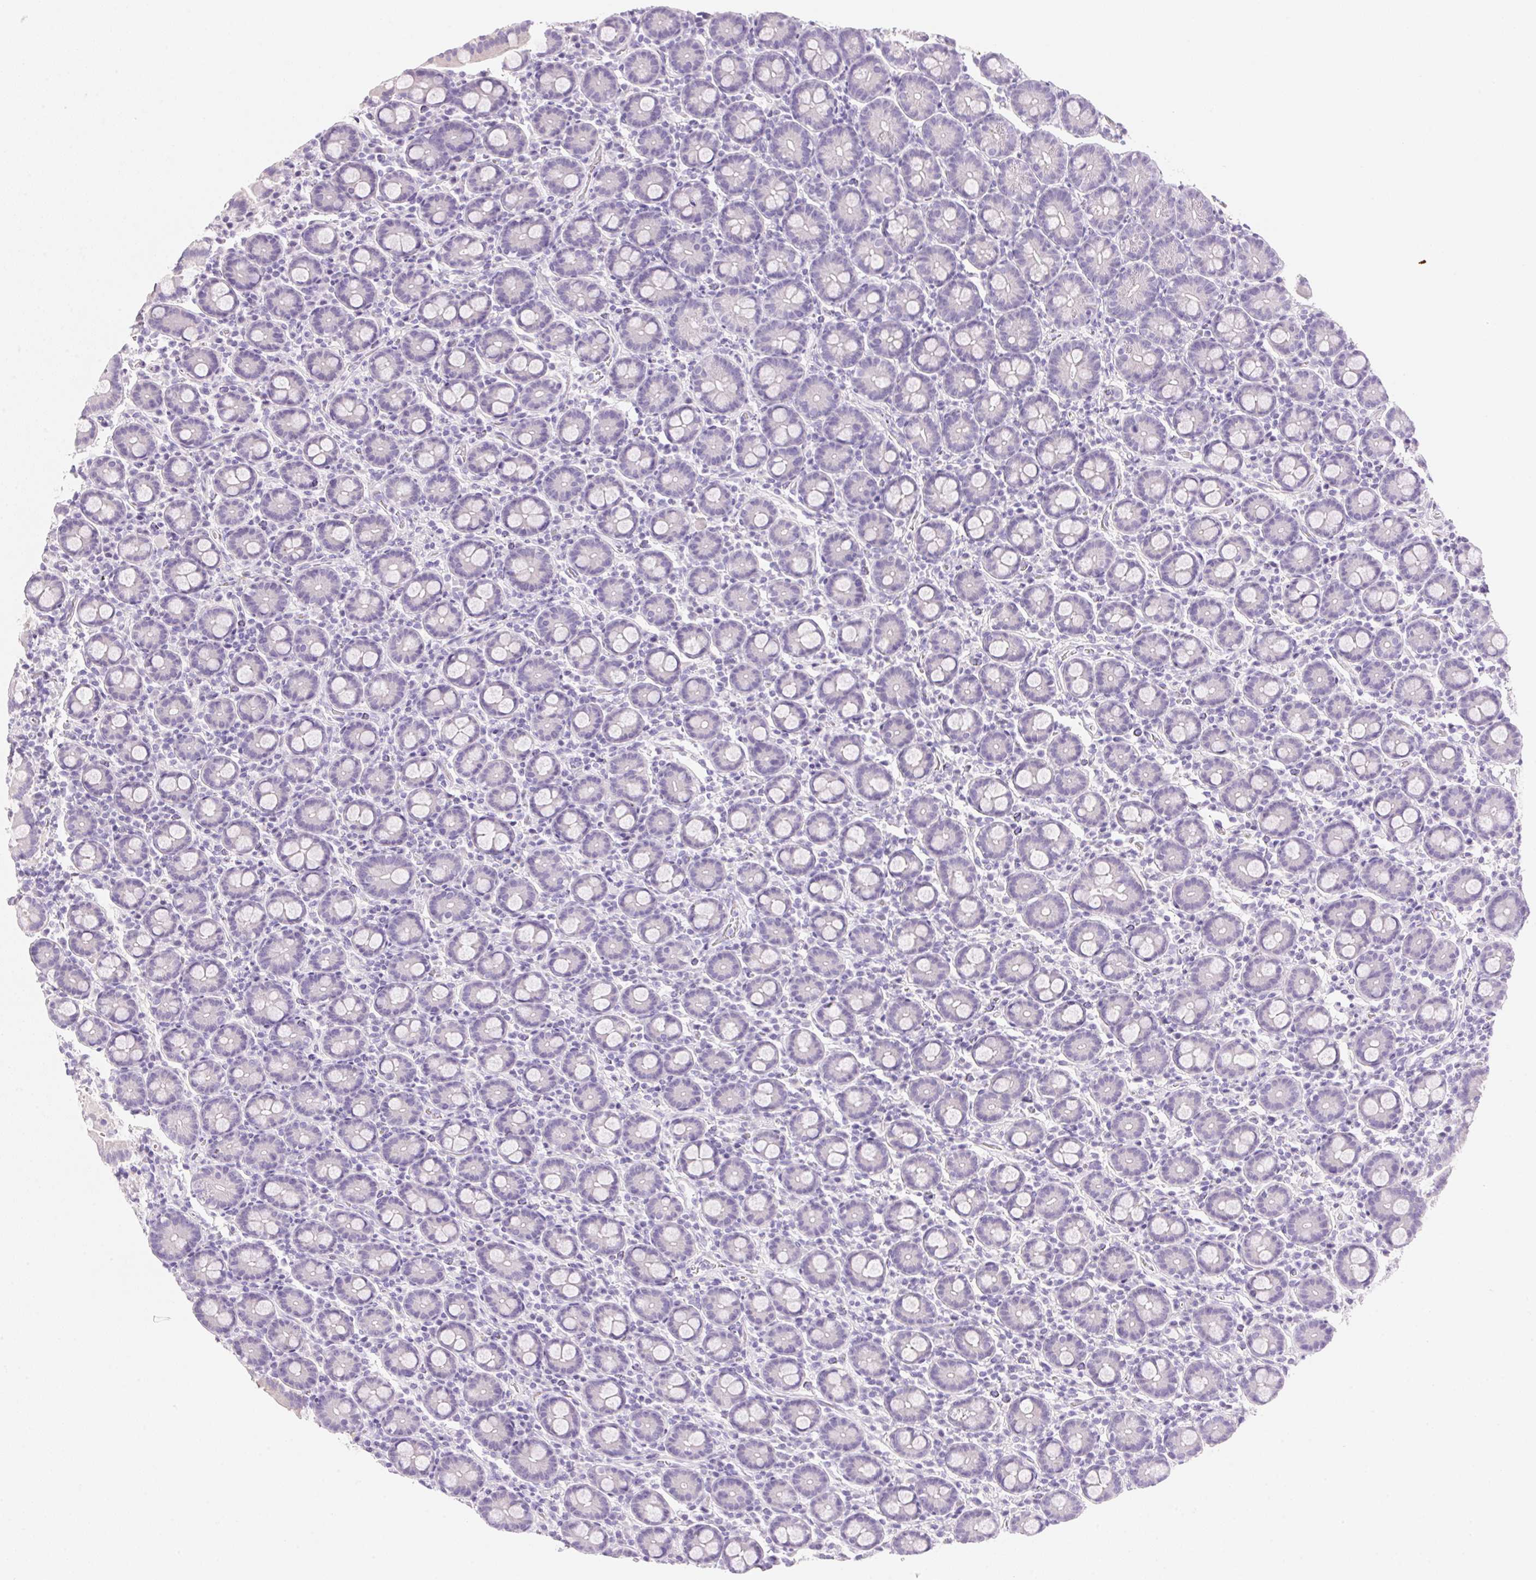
{"staining": {"intensity": "negative", "quantity": "none", "location": "none"}, "tissue": "small intestine", "cell_type": "Glandular cells", "image_type": "normal", "snomed": [{"axis": "morphology", "description": "Normal tissue, NOS"}, {"axis": "topography", "description": "Small intestine"}], "caption": "An immunohistochemistry (IHC) photomicrograph of normal small intestine is shown. There is no staining in glandular cells of small intestine. (IHC, brightfield microscopy, high magnification).", "gene": "DHCR24", "patient": {"sex": "male", "age": 26}}